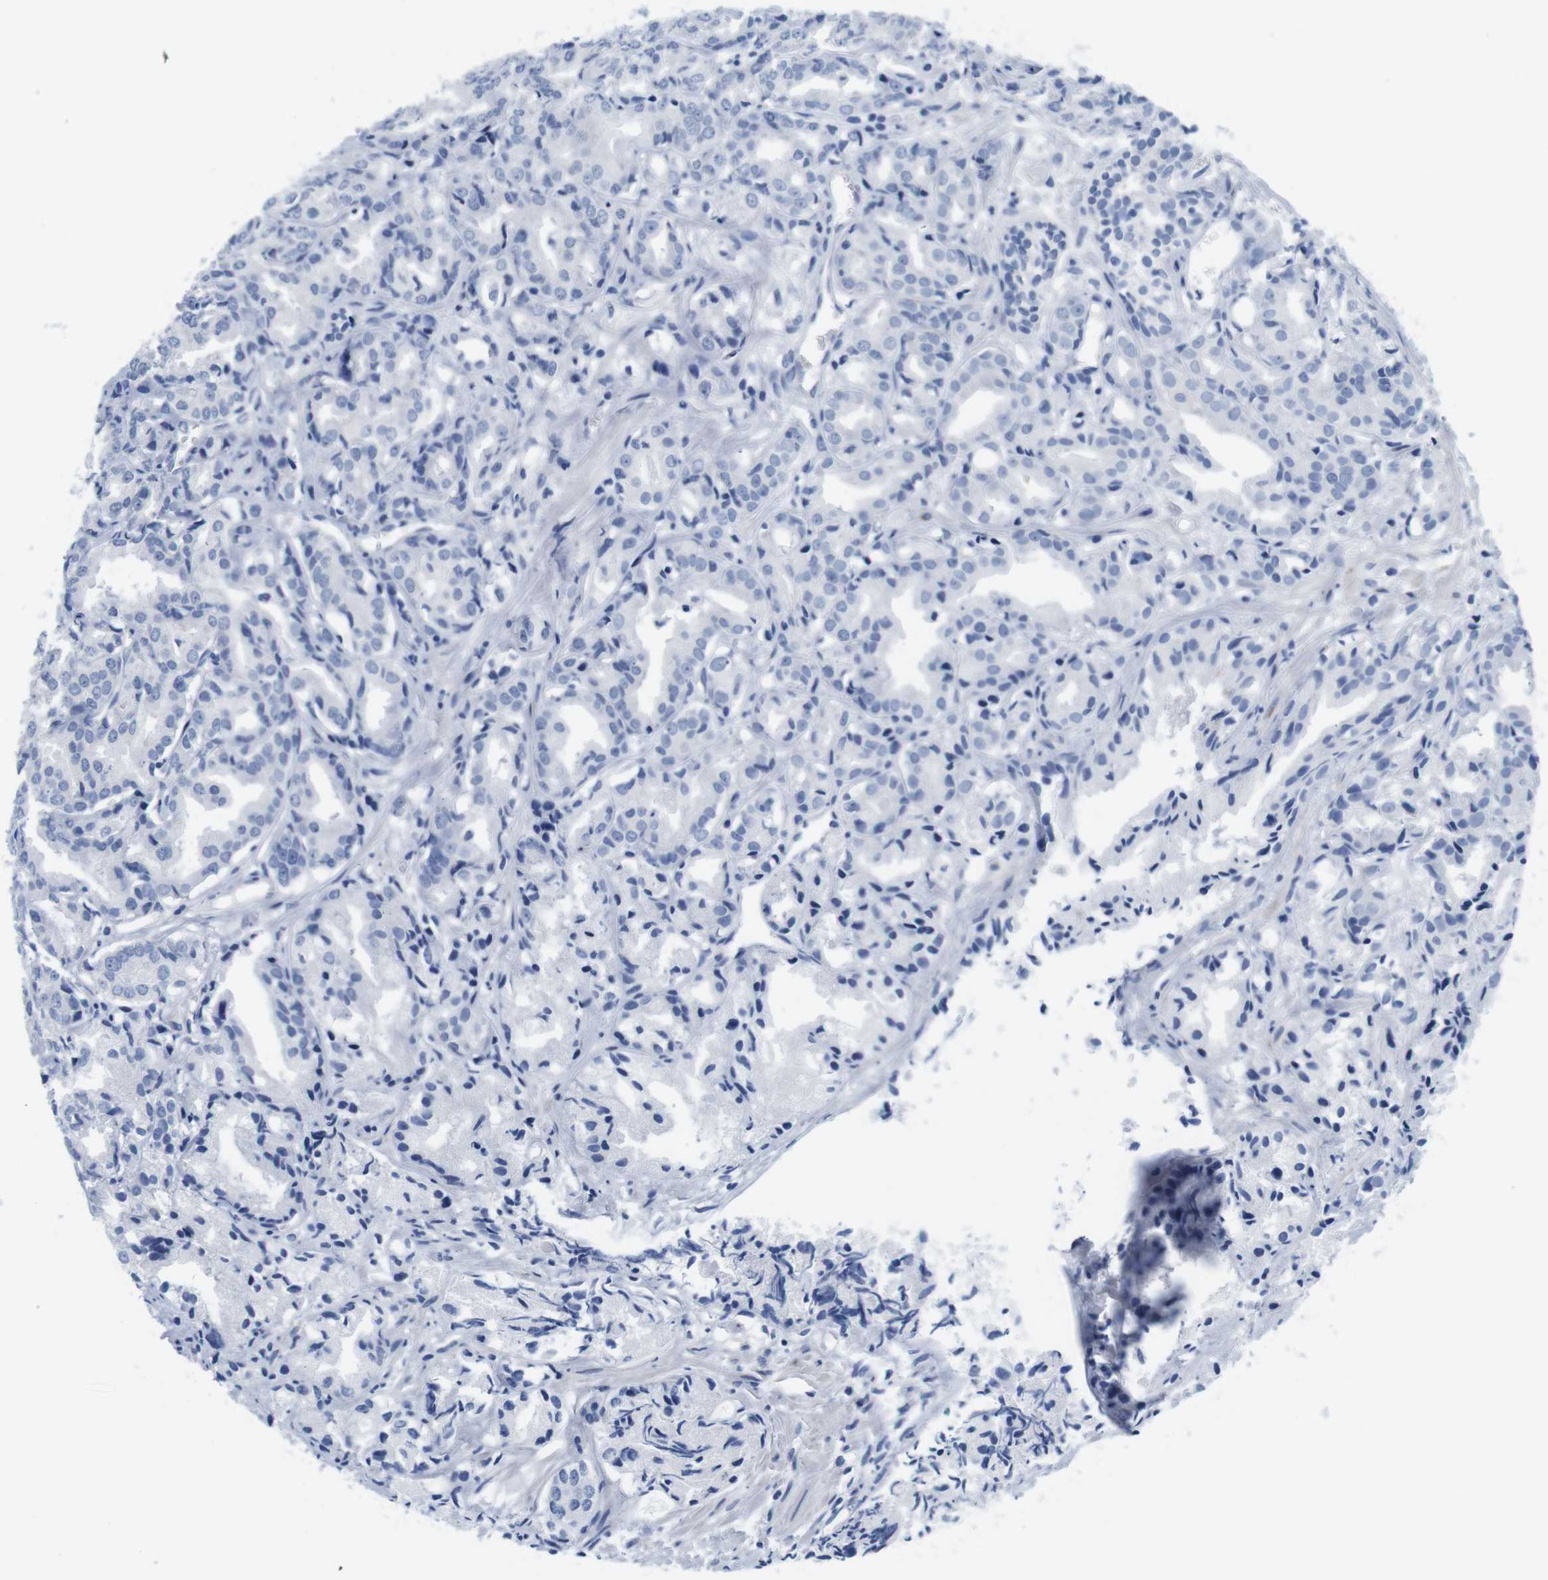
{"staining": {"intensity": "negative", "quantity": "none", "location": "none"}, "tissue": "prostate cancer", "cell_type": "Tumor cells", "image_type": "cancer", "snomed": [{"axis": "morphology", "description": "Adenocarcinoma, Low grade"}, {"axis": "topography", "description": "Prostate"}], "caption": "Immunohistochemistry histopathology image of prostate cancer (low-grade adenocarcinoma) stained for a protein (brown), which demonstrates no expression in tumor cells.", "gene": "MAP6", "patient": {"sex": "male", "age": 72}}